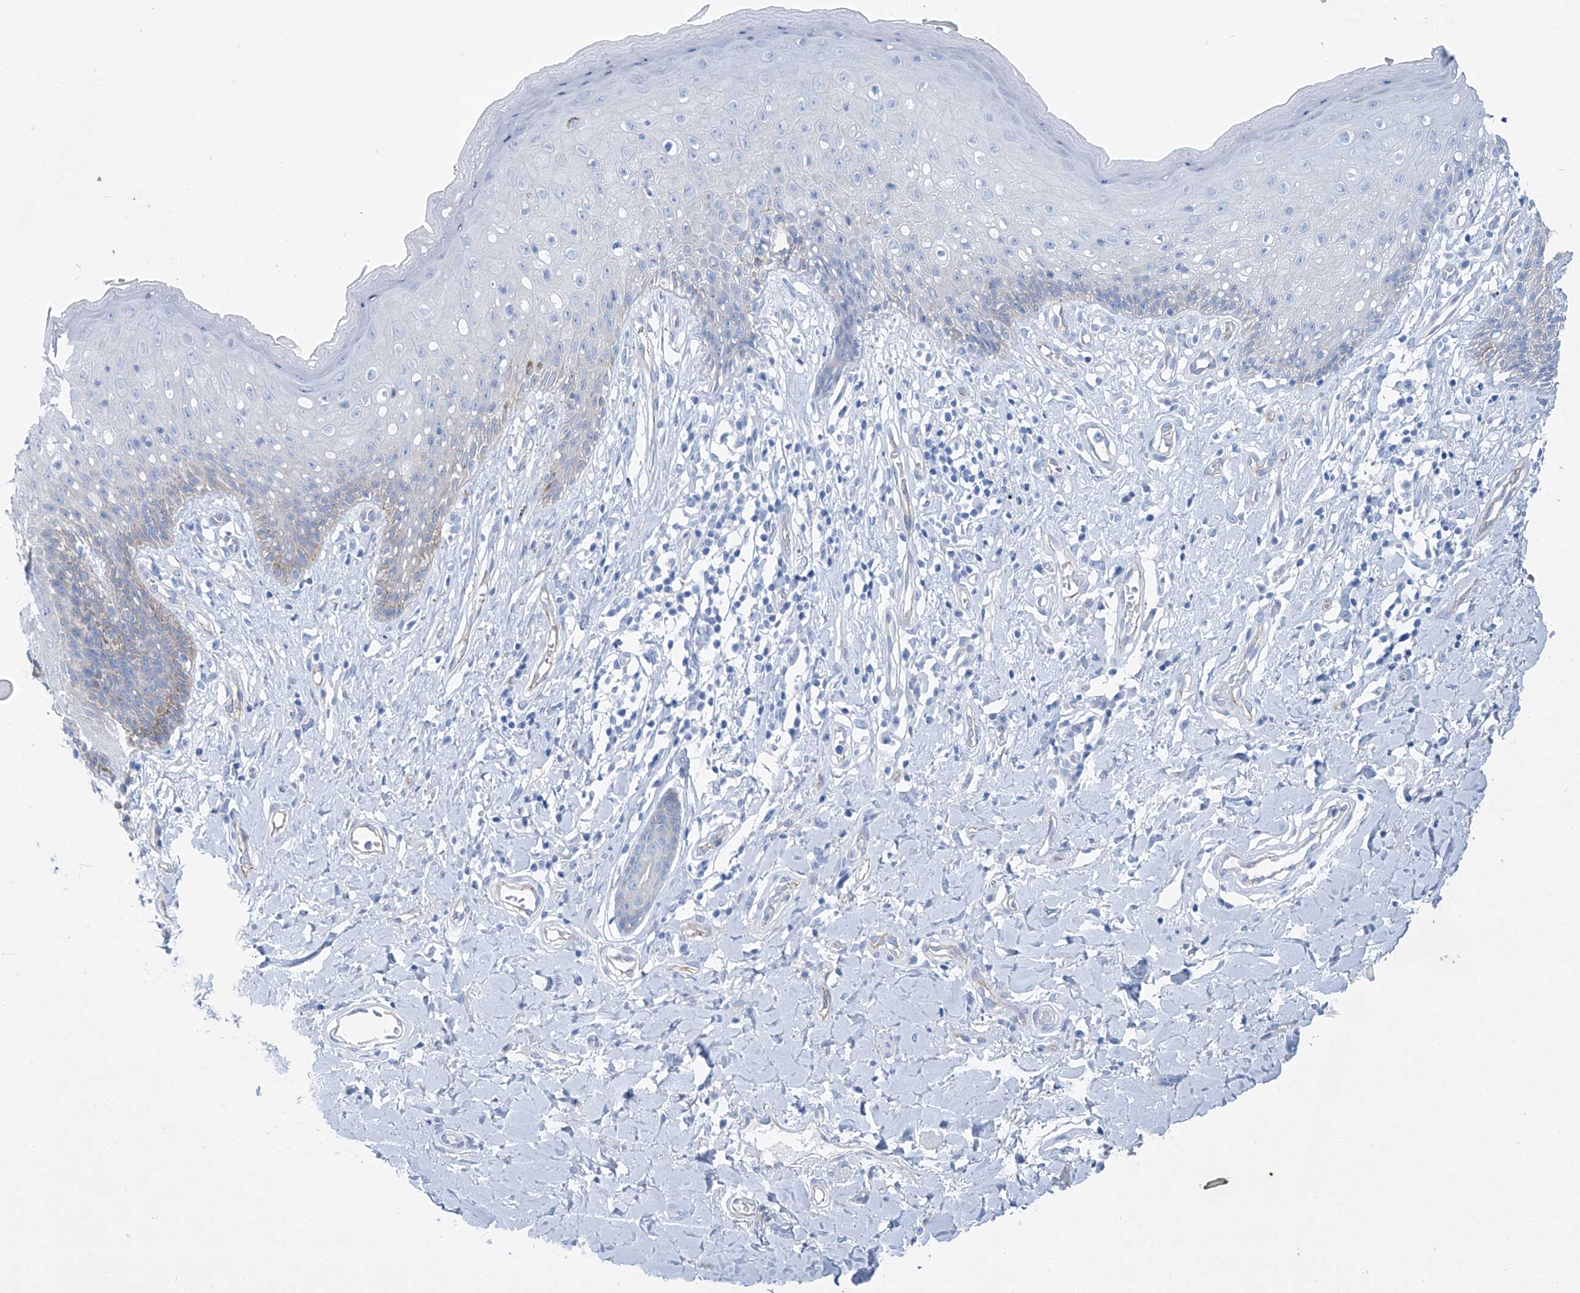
{"staining": {"intensity": "weak", "quantity": "<25%", "location": "cytoplasmic/membranous"}, "tissue": "skin", "cell_type": "Epidermal cells", "image_type": "normal", "snomed": [{"axis": "morphology", "description": "Normal tissue, NOS"}, {"axis": "morphology", "description": "Squamous cell carcinoma, NOS"}, {"axis": "topography", "description": "Vulva"}], "caption": "Unremarkable skin was stained to show a protein in brown. There is no significant expression in epidermal cells. The staining is performed using DAB (3,3'-diaminobenzidine) brown chromogen with nuclei counter-stained in using hematoxylin.", "gene": "MAGI1", "patient": {"sex": "female", "age": 85}}